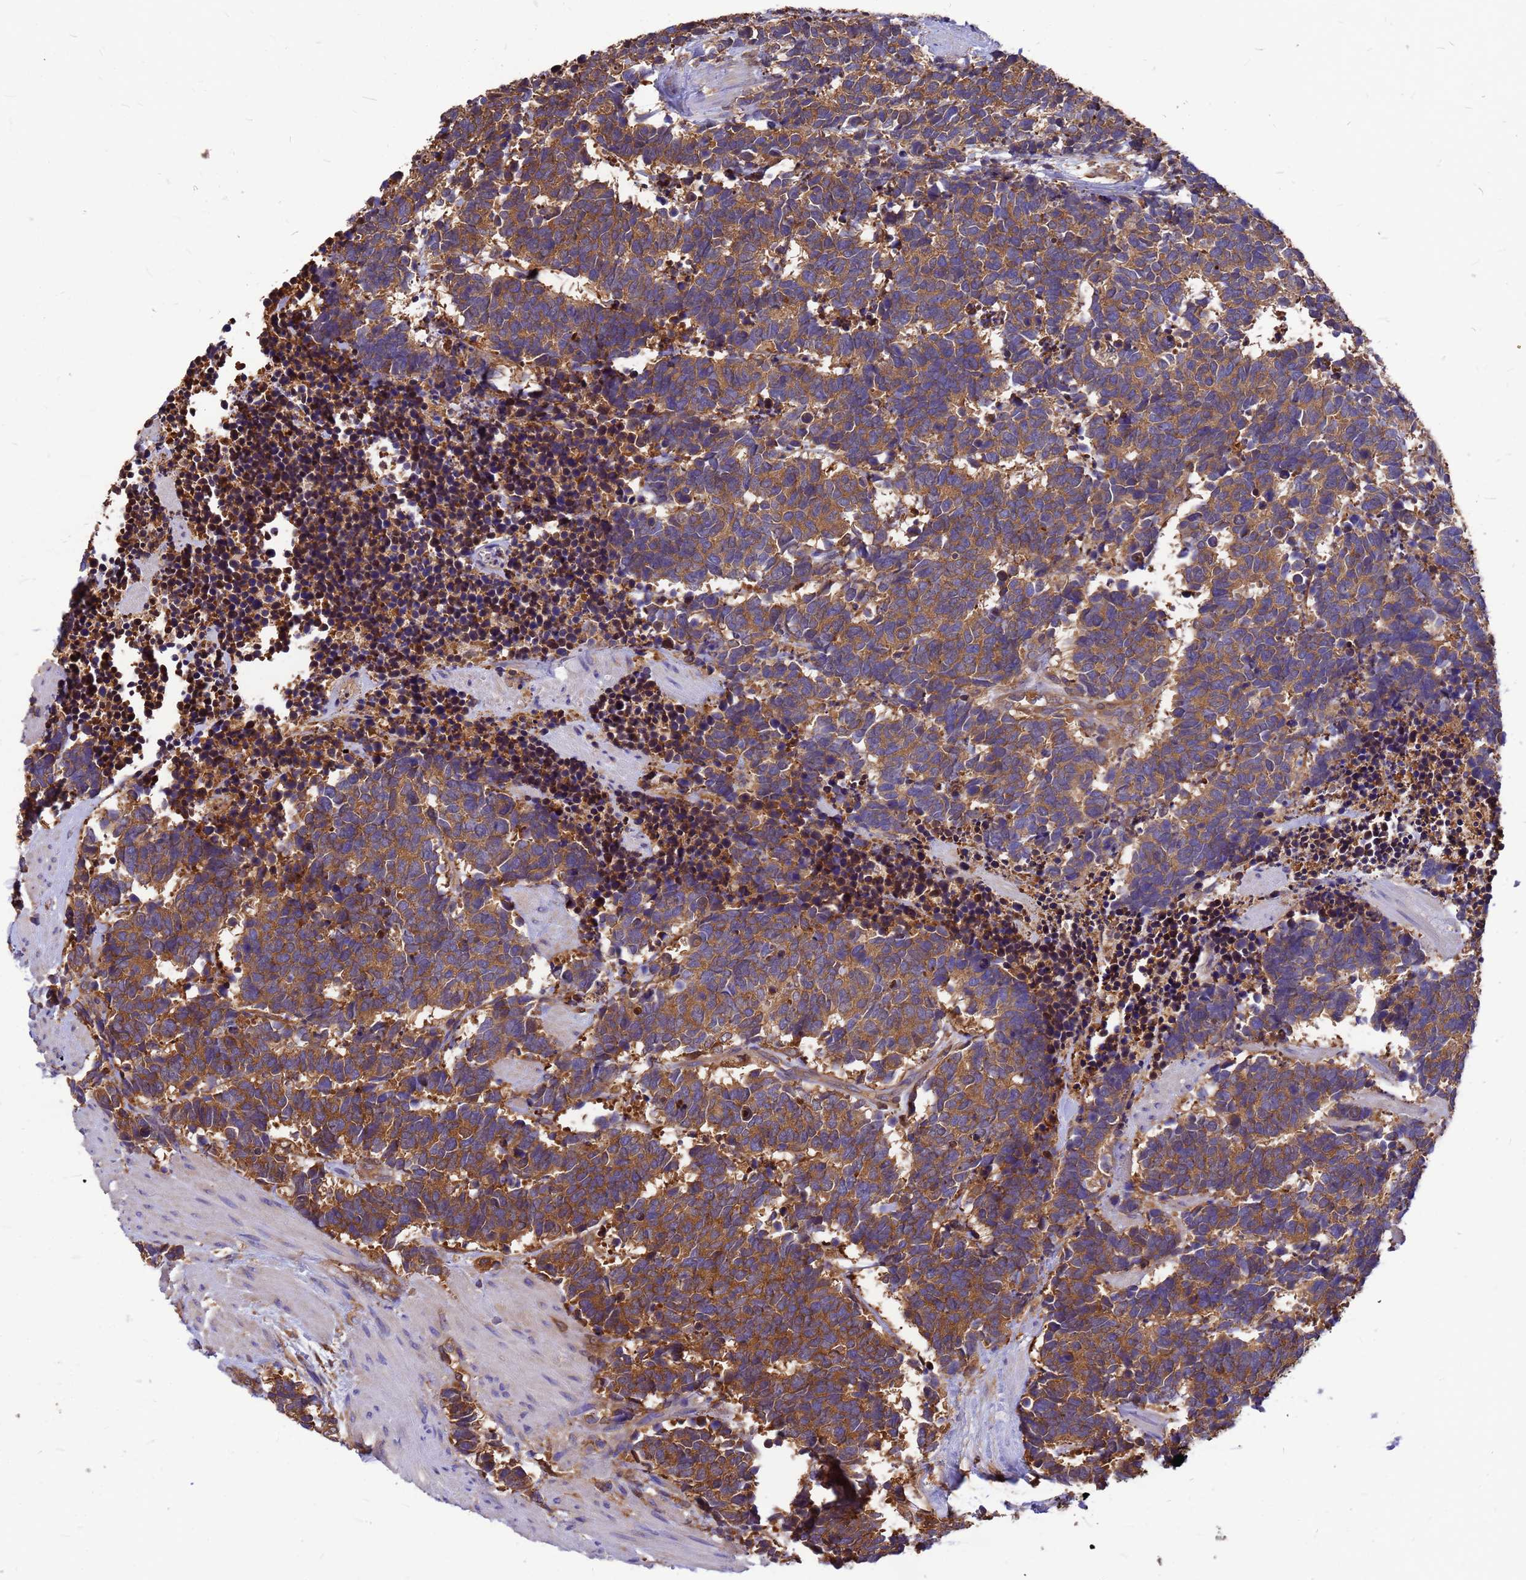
{"staining": {"intensity": "moderate", "quantity": ">75%", "location": "cytoplasmic/membranous"}, "tissue": "carcinoid", "cell_type": "Tumor cells", "image_type": "cancer", "snomed": [{"axis": "morphology", "description": "Carcinoma, NOS"}, {"axis": "morphology", "description": "Carcinoid, malignant, NOS"}, {"axis": "topography", "description": "Prostate"}], "caption": "Tumor cells reveal moderate cytoplasmic/membranous staining in approximately >75% of cells in carcinoma. The staining was performed using DAB, with brown indicating positive protein expression. Nuclei are stained blue with hematoxylin.", "gene": "GID4", "patient": {"sex": "male", "age": 57}}